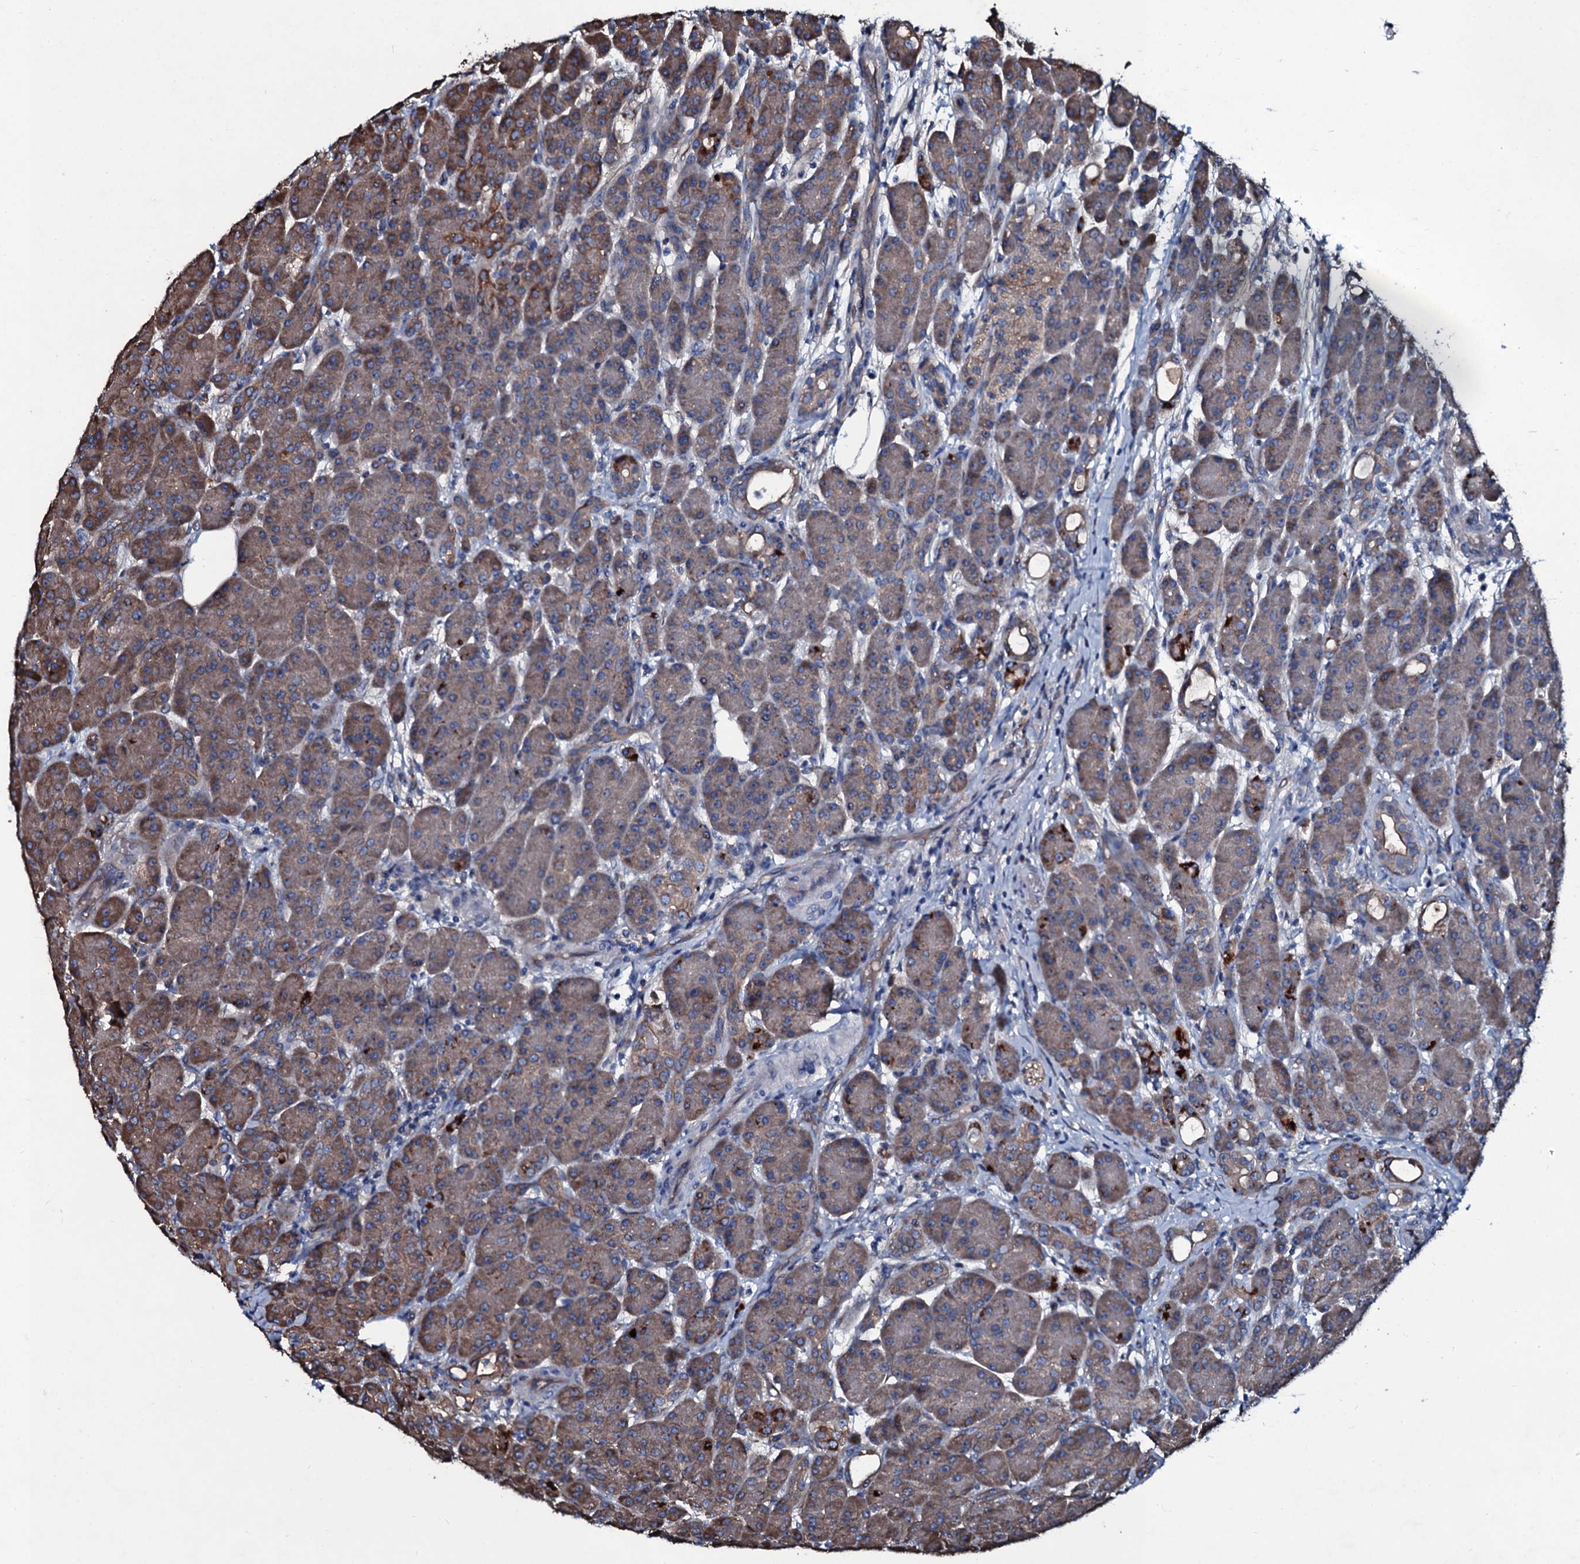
{"staining": {"intensity": "moderate", "quantity": "25%-75%", "location": "cytoplasmic/membranous"}, "tissue": "pancreas", "cell_type": "Exocrine glandular cells", "image_type": "normal", "snomed": [{"axis": "morphology", "description": "Normal tissue, NOS"}, {"axis": "topography", "description": "Pancreas"}], "caption": "IHC histopathology image of unremarkable pancreas: pancreas stained using immunohistochemistry displays medium levels of moderate protein expression localized specifically in the cytoplasmic/membranous of exocrine glandular cells, appearing as a cytoplasmic/membranous brown color.", "gene": "DMAC2", "patient": {"sex": "male", "age": 63}}